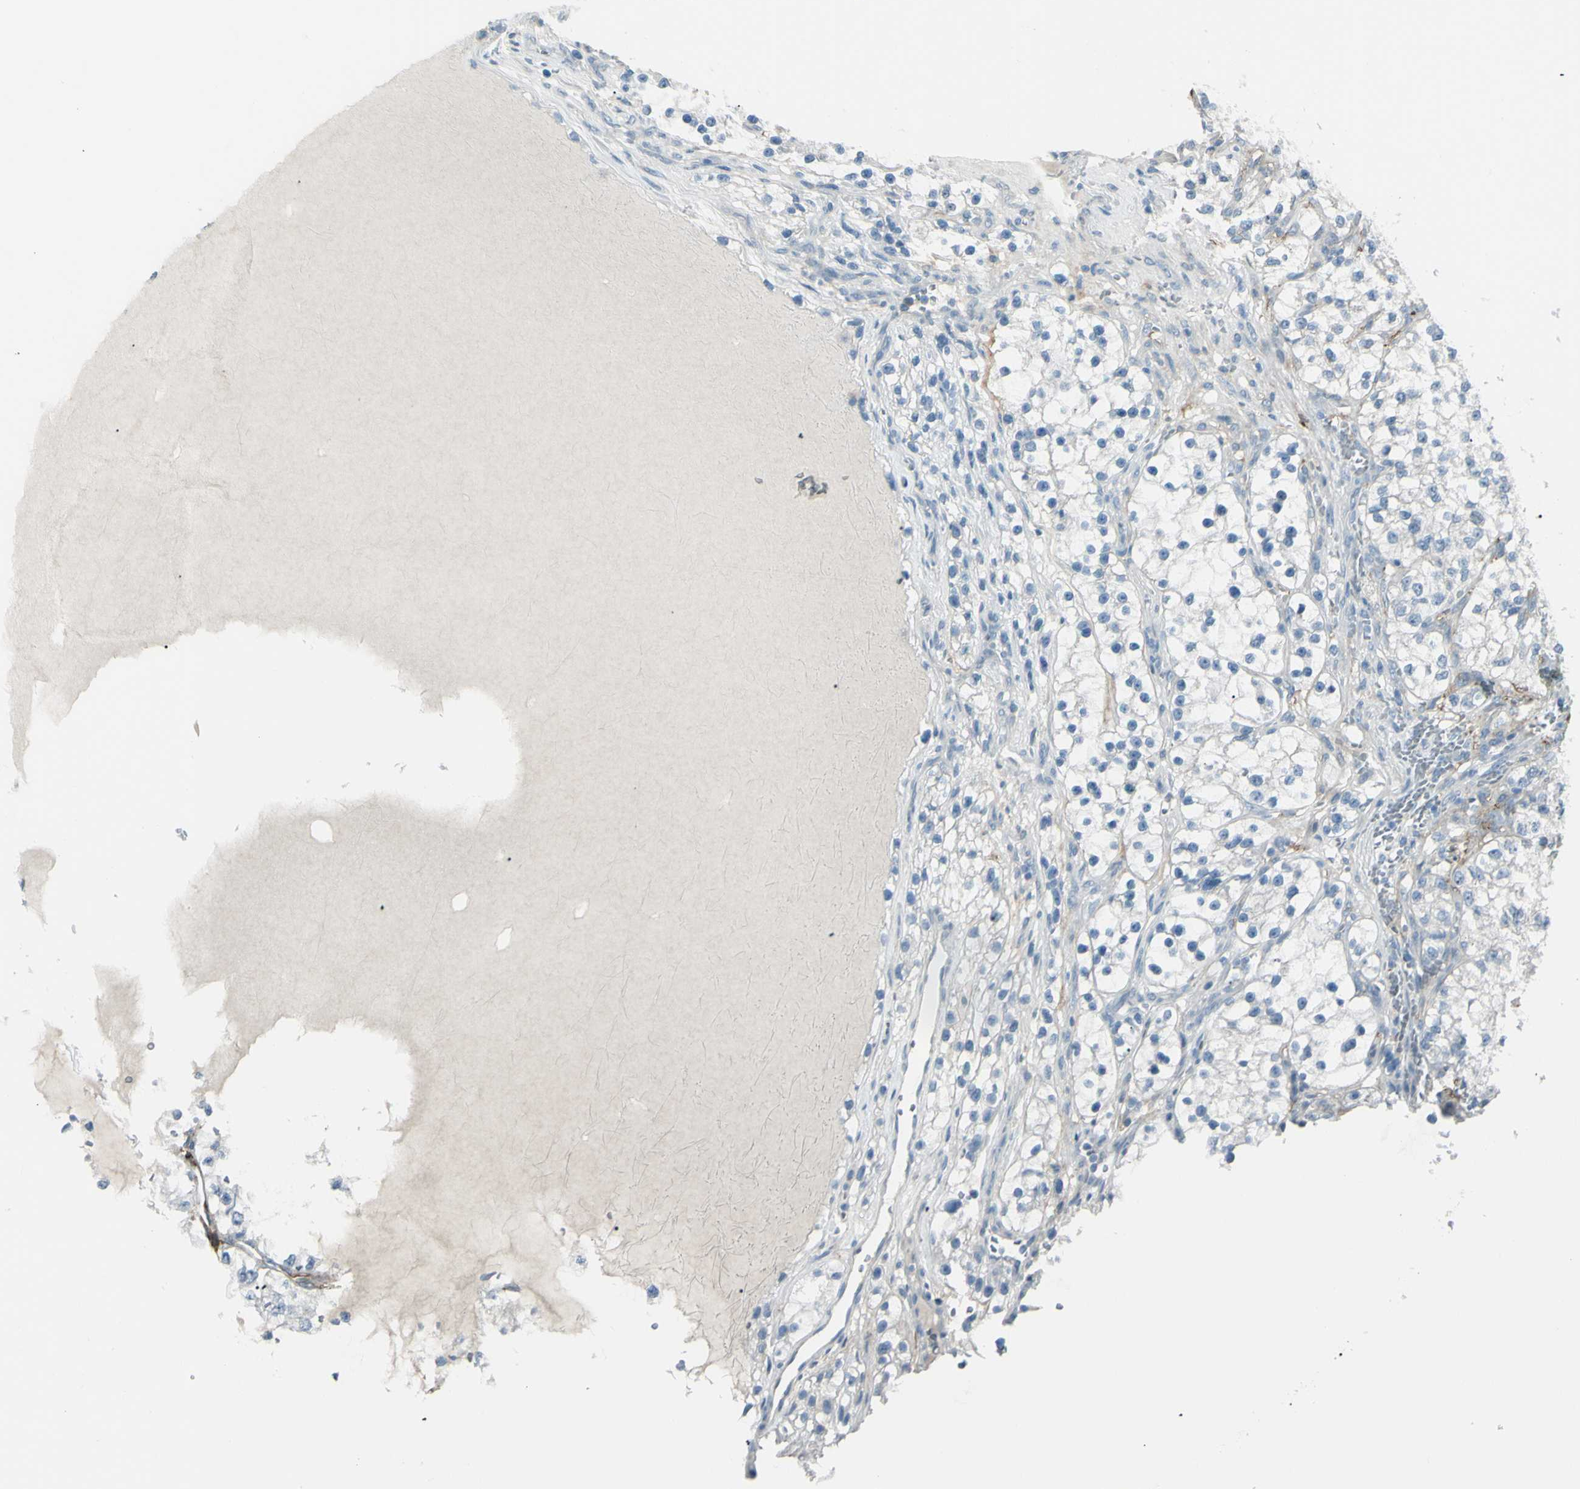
{"staining": {"intensity": "negative", "quantity": "none", "location": "none"}, "tissue": "renal cancer", "cell_type": "Tumor cells", "image_type": "cancer", "snomed": [{"axis": "morphology", "description": "Adenocarcinoma, NOS"}, {"axis": "topography", "description": "Kidney"}], "caption": "High magnification brightfield microscopy of adenocarcinoma (renal) stained with DAB (3,3'-diaminobenzidine) (brown) and counterstained with hematoxylin (blue): tumor cells show no significant positivity.", "gene": "GPR34", "patient": {"sex": "female", "age": 57}}